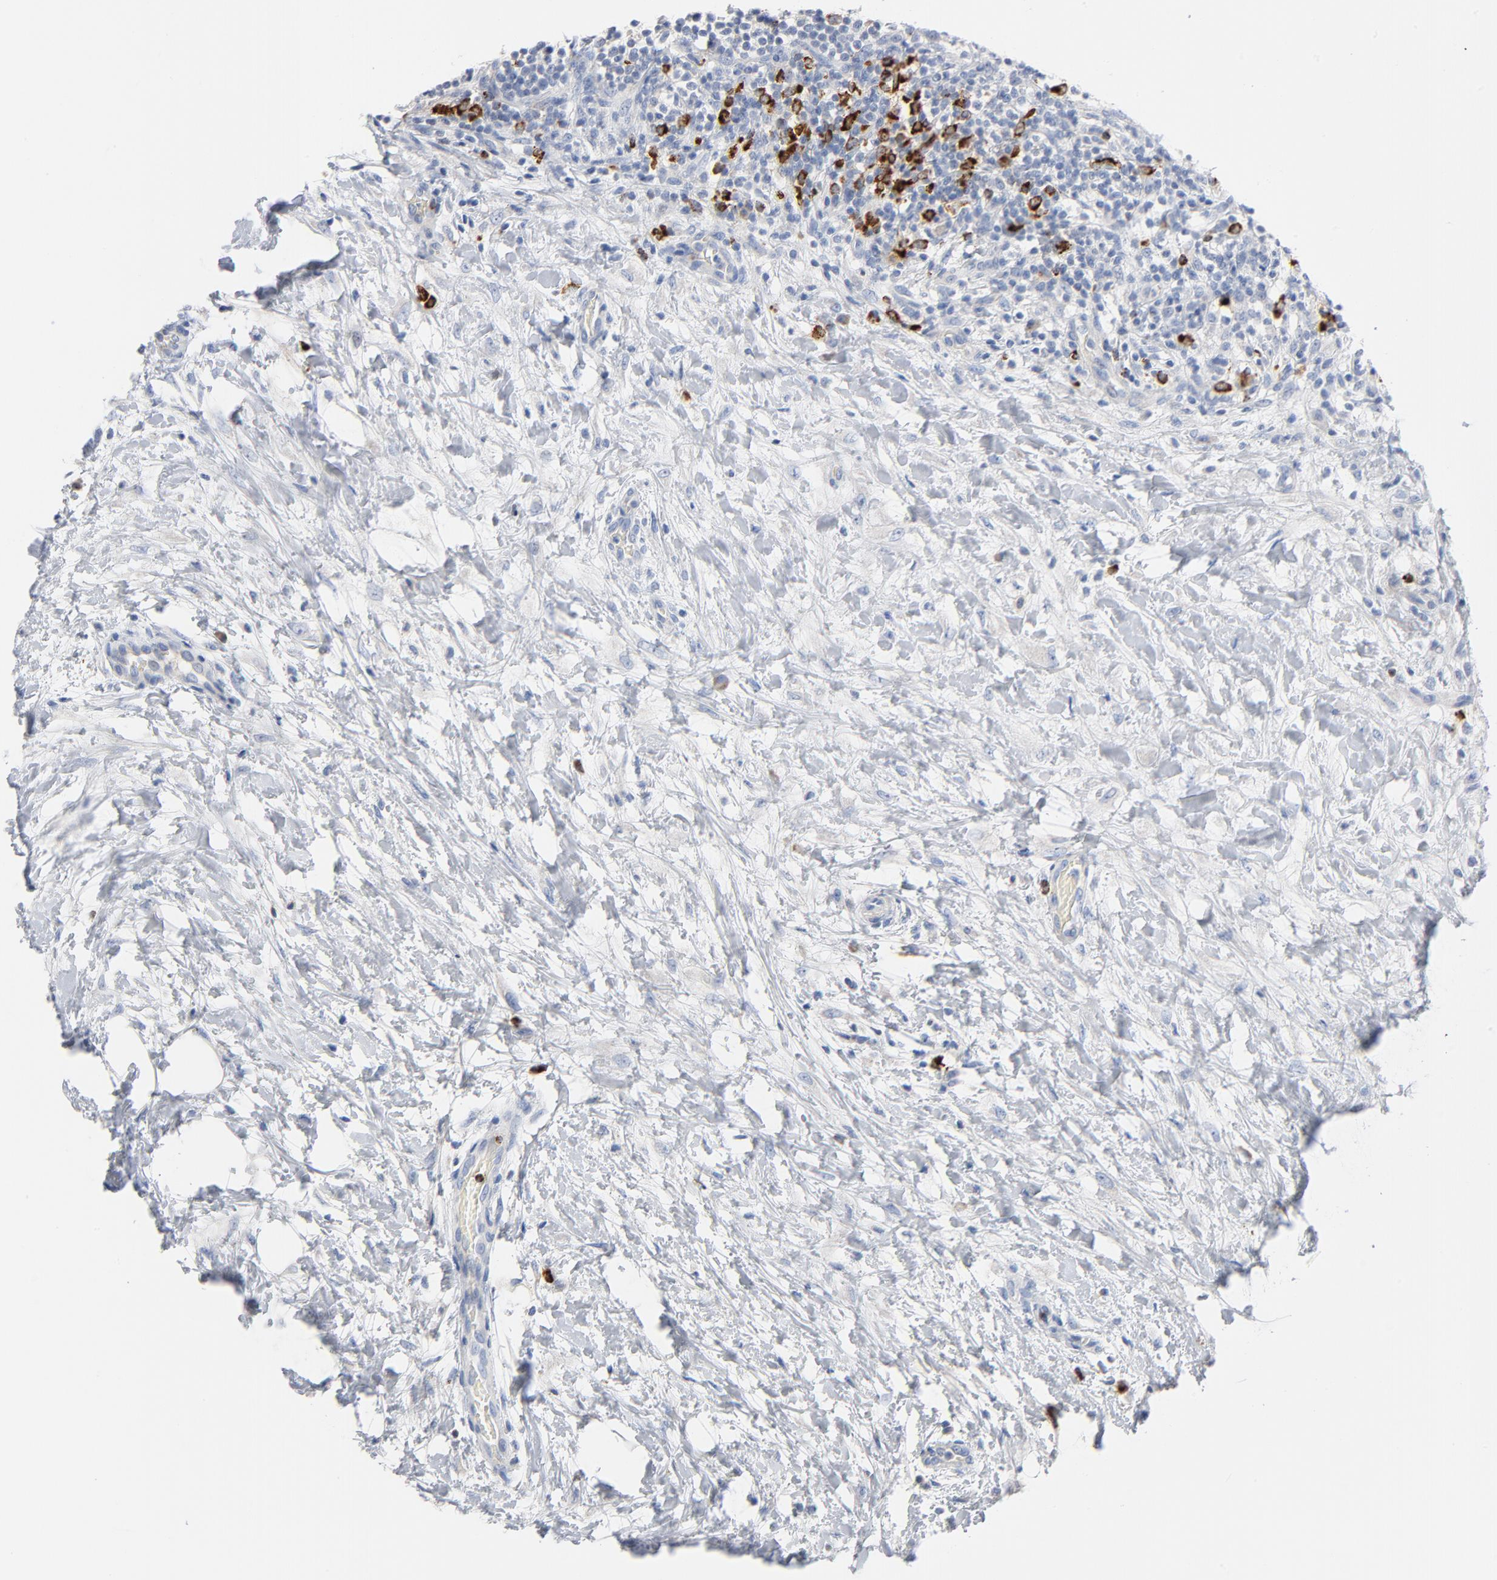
{"staining": {"intensity": "negative", "quantity": "none", "location": "none"}, "tissue": "lymphoma", "cell_type": "Tumor cells", "image_type": "cancer", "snomed": [{"axis": "morphology", "description": "Malignant lymphoma, non-Hodgkin's type, Low grade"}, {"axis": "topography", "description": "Lymph node"}], "caption": "IHC micrograph of neoplastic tissue: lymphoma stained with DAB (3,3'-diaminobenzidine) shows no significant protein expression in tumor cells.", "gene": "GZMB", "patient": {"sex": "male", "age": 70}}